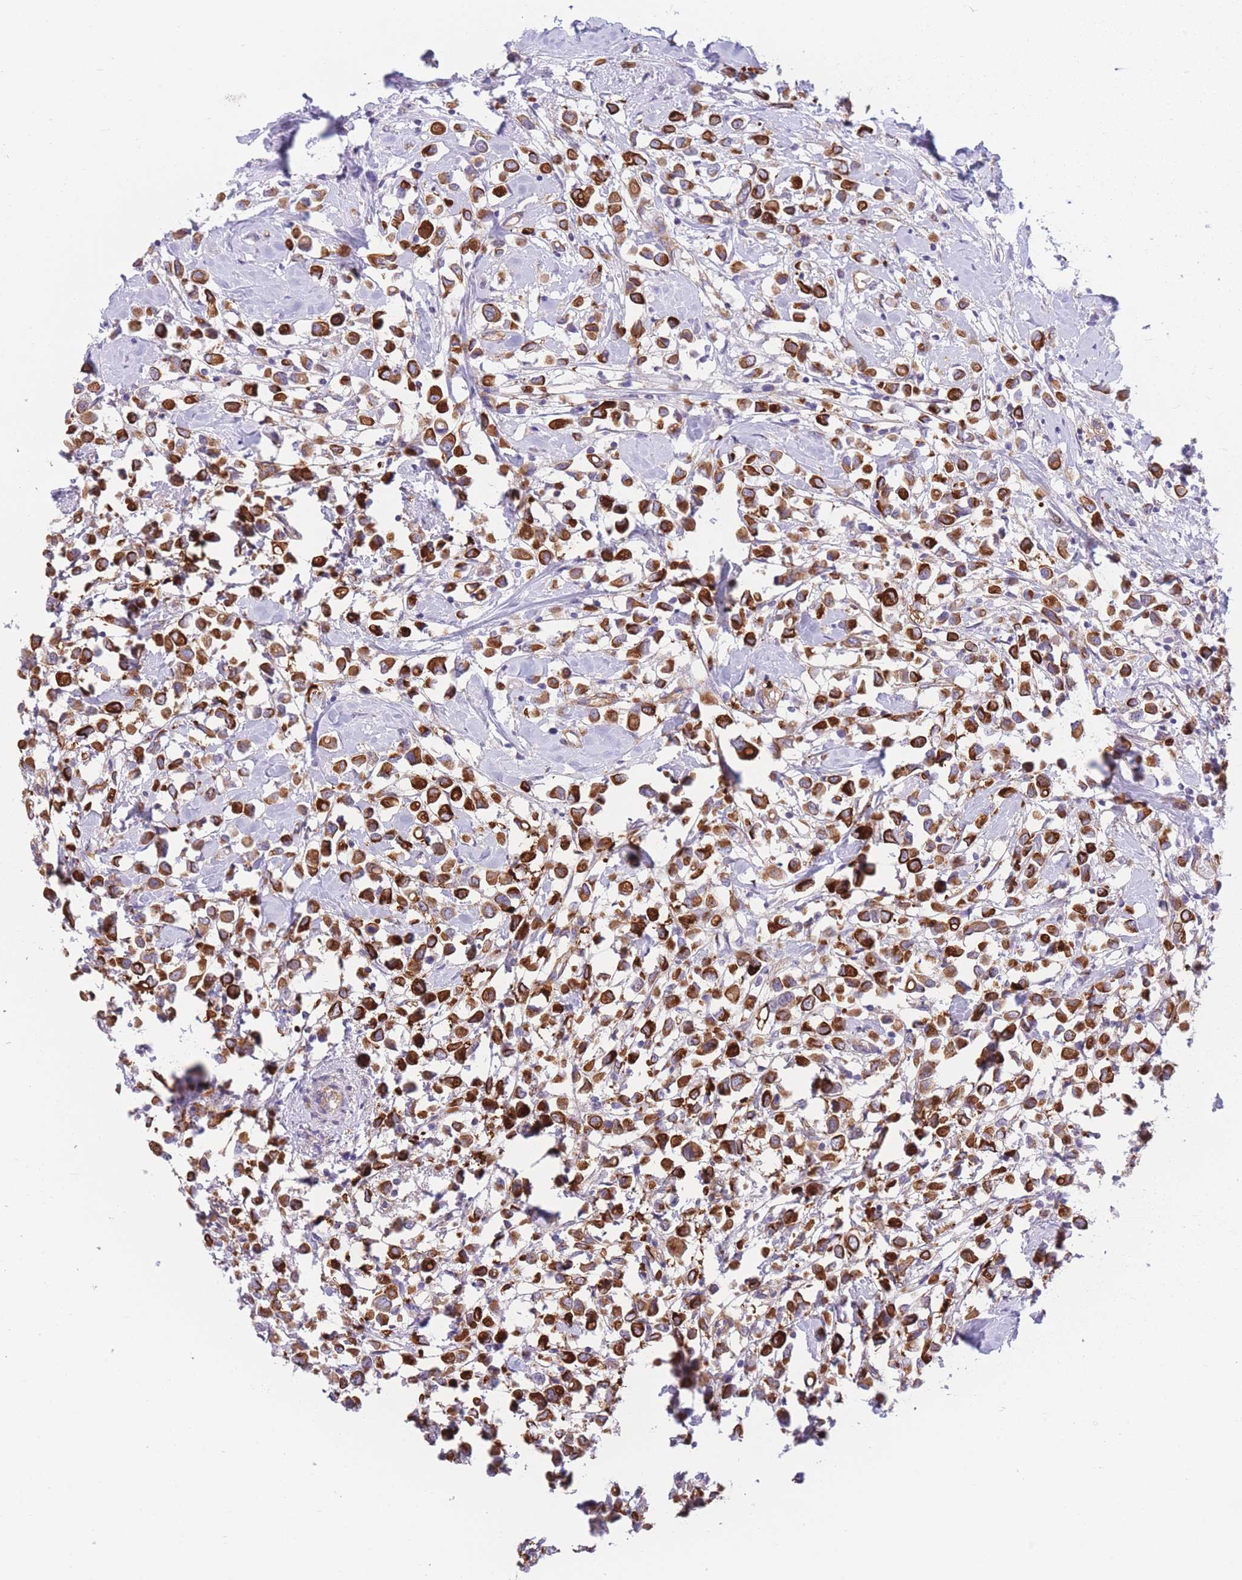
{"staining": {"intensity": "strong", "quantity": ">75%", "location": "cytoplasmic/membranous"}, "tissue": "breast cancer", "cell_type": "Tumor cells", "image_type": "cancer", "snomed": [{"axis": "morphology", "description": "Duct carcinoma"}, {"axis": "topography", "description": "Breast"}], "caption": "A high amount of strong cytoplasmic/membranous expression is identified in approximately >75% of tumor cells in breast cancer tissue.", "gene": "SERPINB3", "patient": {"sex": "female", "age": 61}}